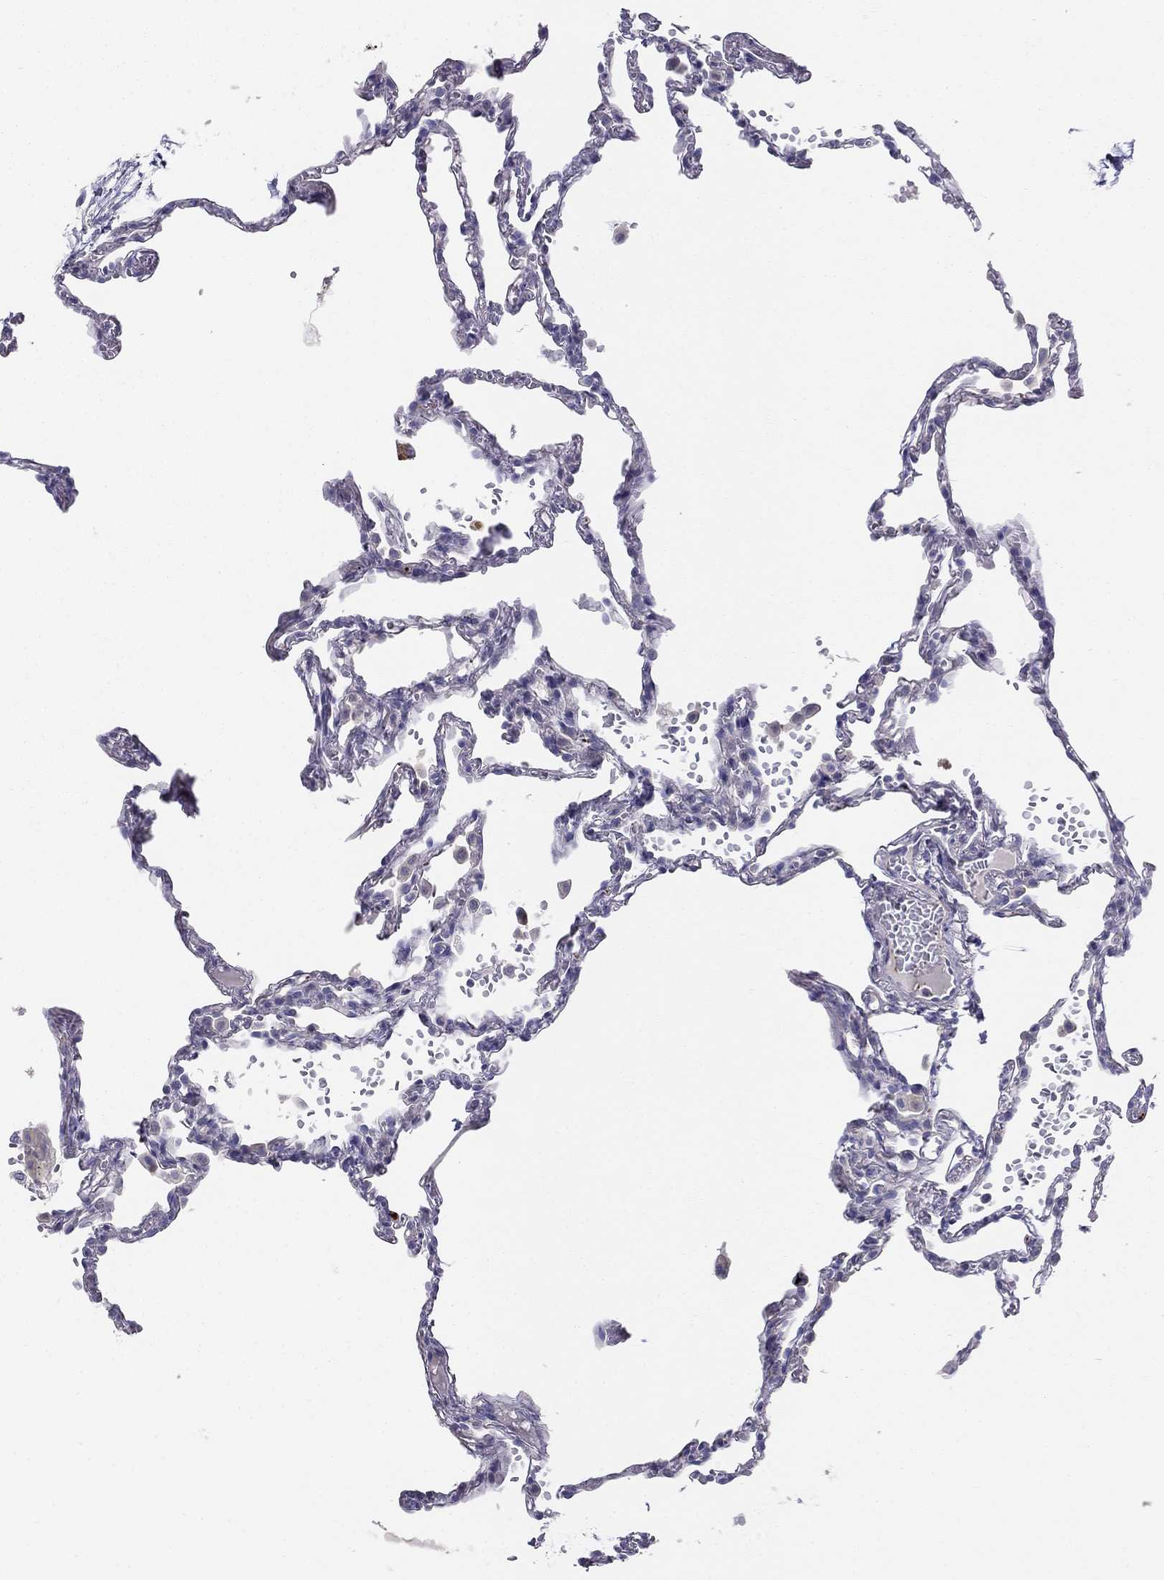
{"staining": {"intensity": "negative", "quantity": "none", "location": "none"}, "tissue": "lung", "cell_type": "Alveolar cells", "image_type": "normal", "snomed": [{"axis": "morphology", "description": "Normal tissue, NOS"}, {"axis": "topography", "description": "Lung"}], "caption": "IHC image of benign human lung stained for a protein (brown), which reveals no staining in alveolar cells. (DAB immunohistochemistry with hematoxylin counter stain).", "gene": "MGAT4C", "patient": {"sex": "male", "age": 78}}